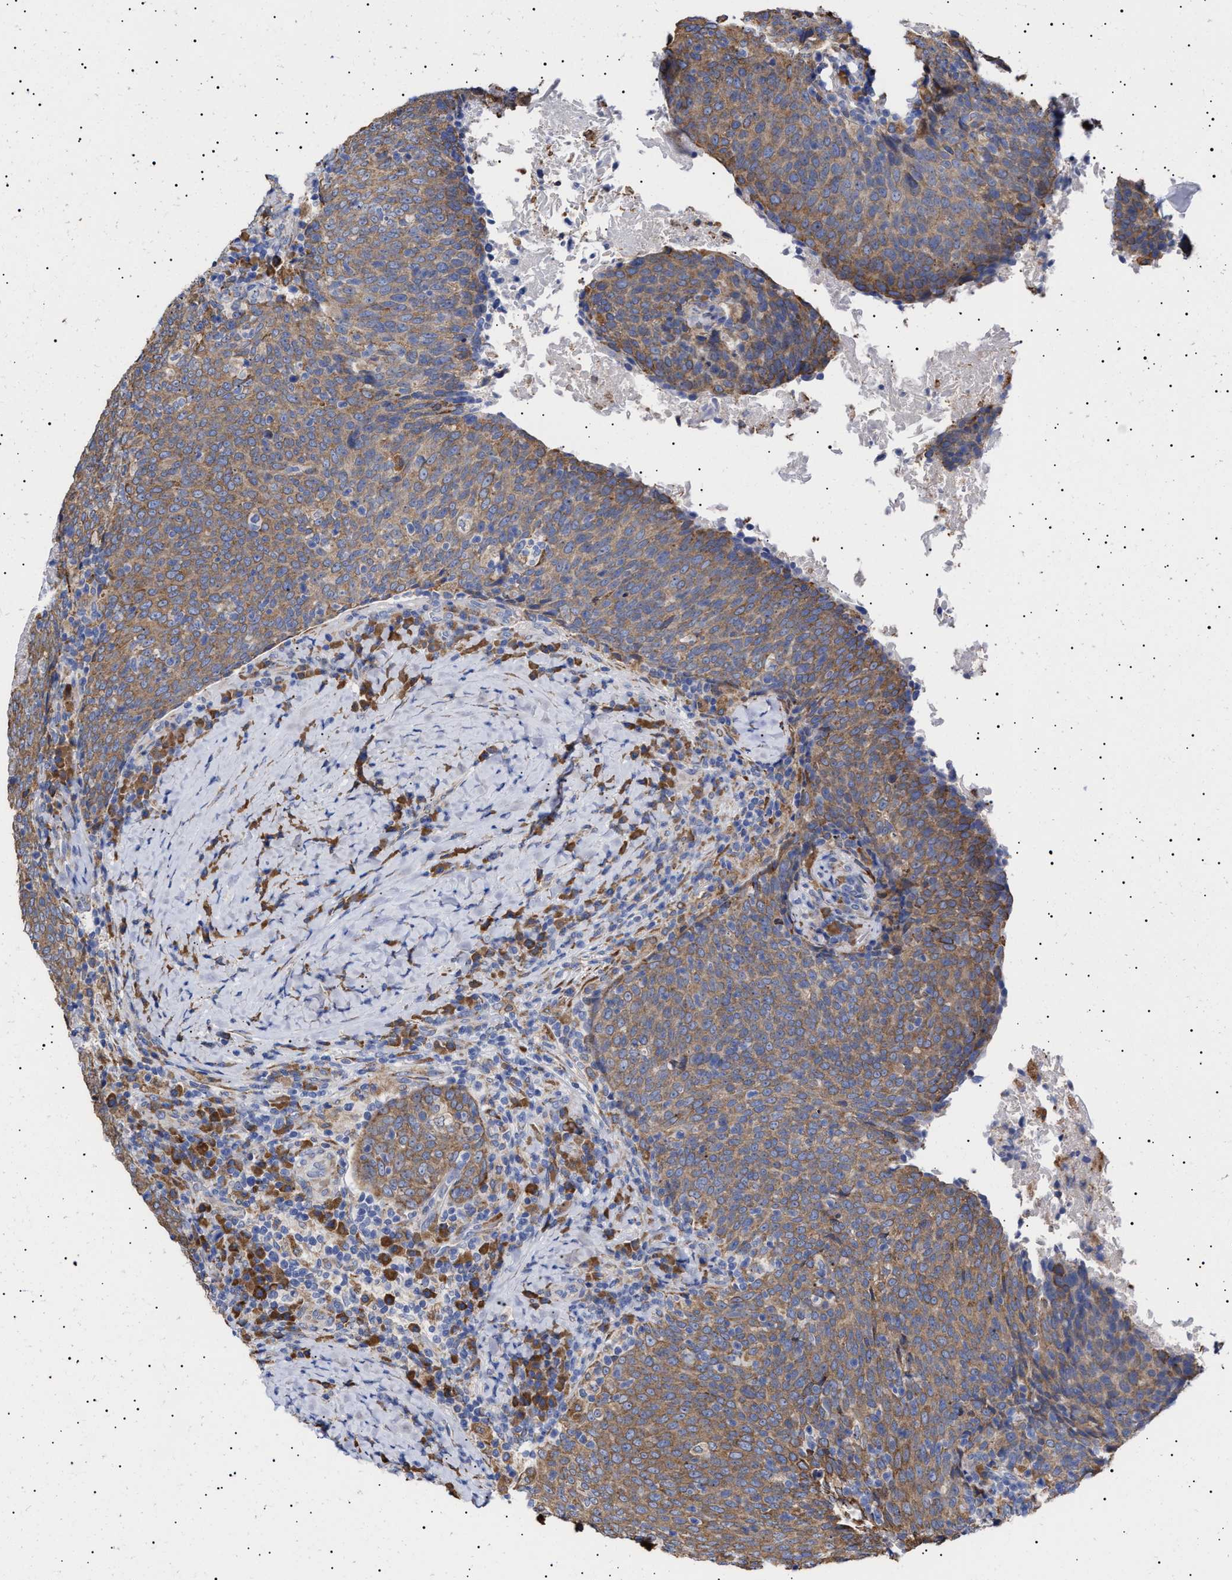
{"staining": {"intensity": "moderate", "quantity": ">75%", "location": "cytoplasmic/membranous"}, "tissue": "head and neck cancer", "cell_type": "Tumor cells", "image_type": "cancer", "snomed": [{"axis": "morphology", "description": "Squamous cell carcinoma, NOS"}, {"axis": "morphology", "description": "Squamous cell carcinoma, metastatic, NOS"}, {"axis": "topography", "description": "Lymph node"}, {"axis": "topography", "description": "Head-Neck"}], "caption": "About >75% of tumor cells in human metastatic squamous cell carcinoma (head and neck) reveal moderate cytoplasmic/membranous protein staining as visualized by brown immunohistochemical staining.", "gene": "ERCC6L2", "patient": {"sex": "male", "age": 62}}